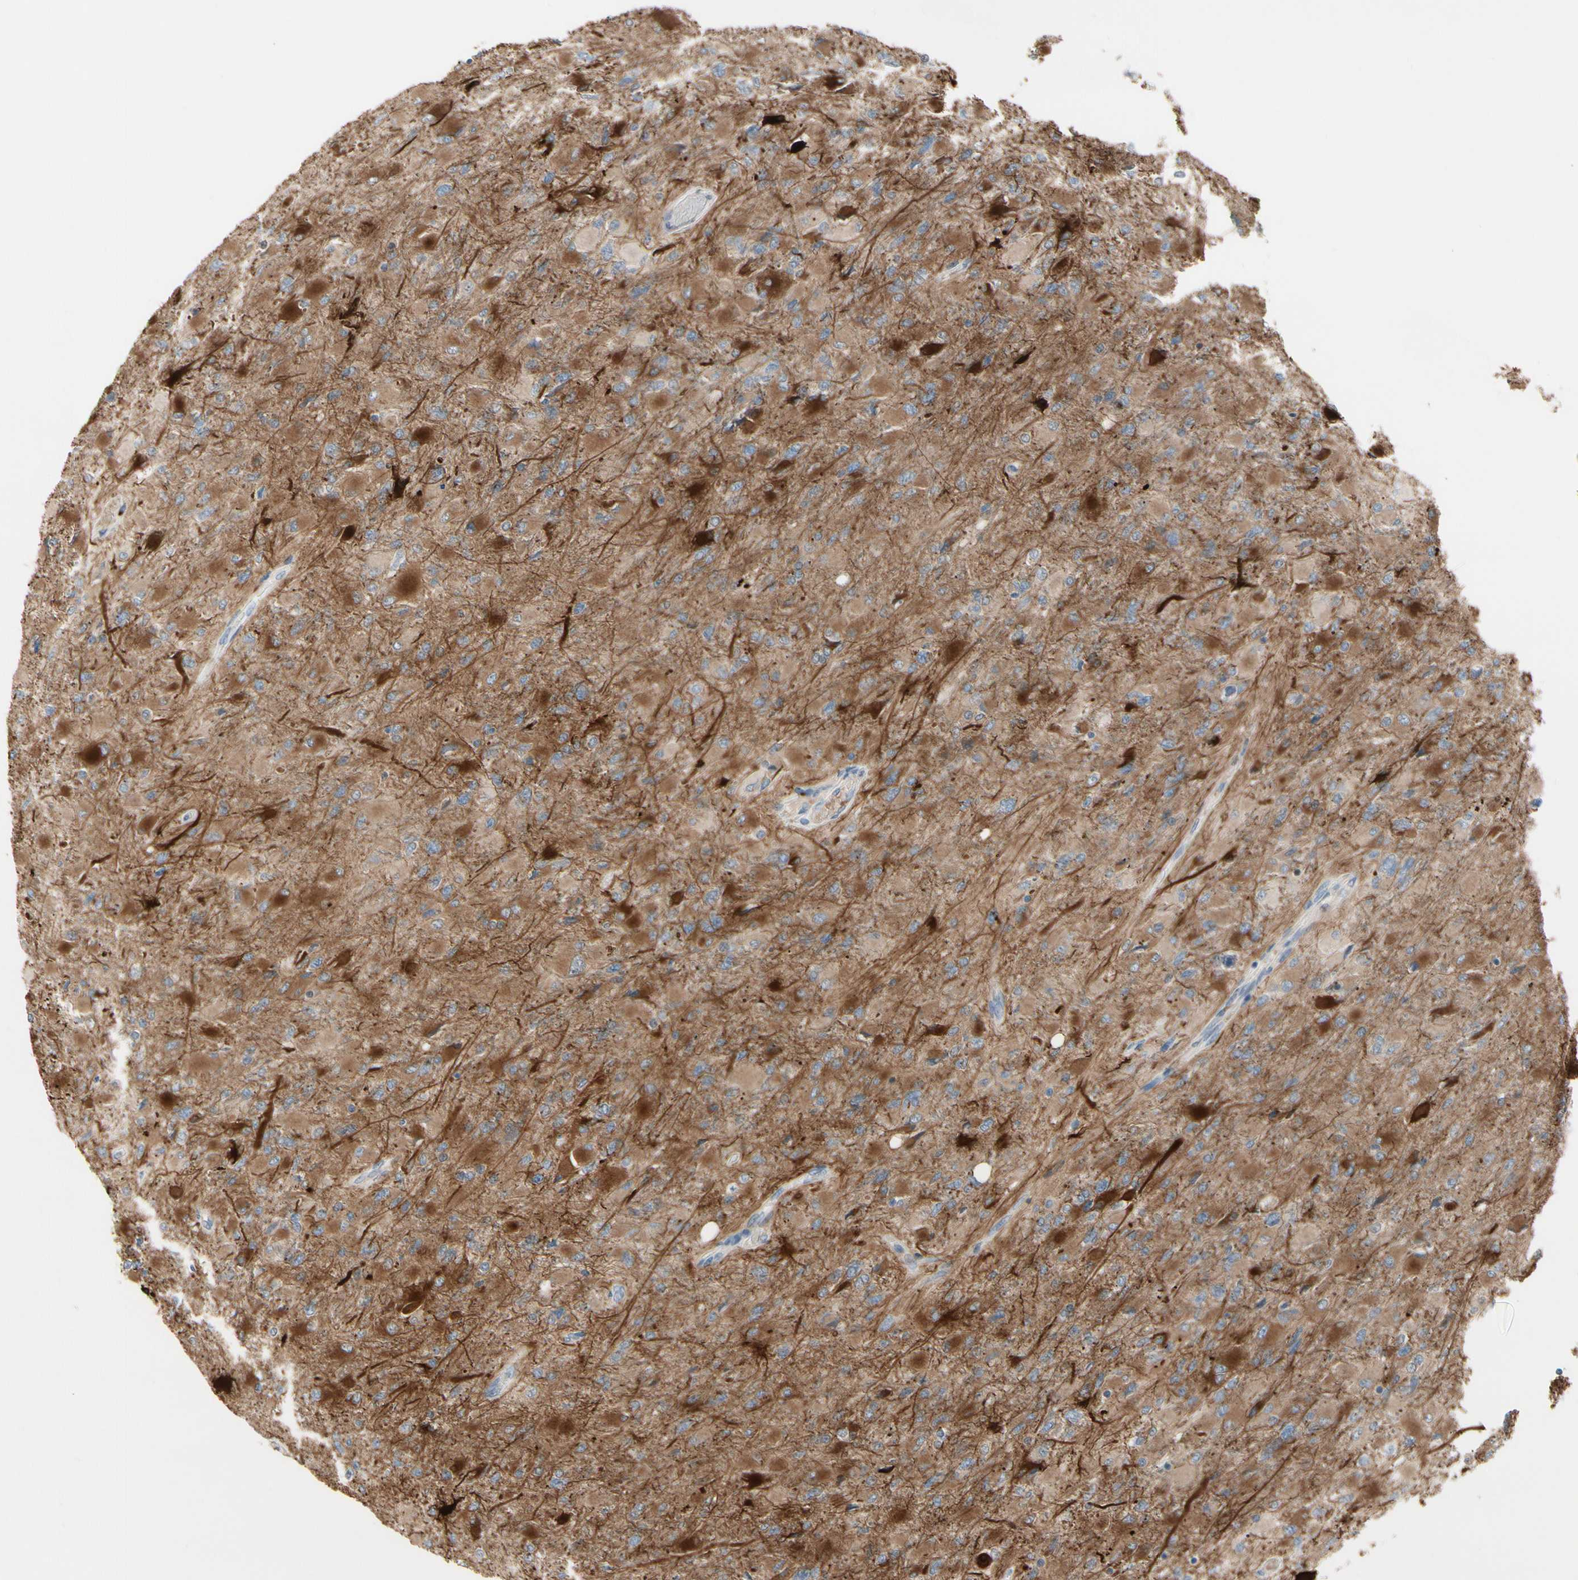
{"staining": {"intensity": "moderate", "quantity": ">75%", "location": "cytoplasmic/membranous"}, "tissue": "glioma", "cell_type": "Tumor cells", "image_type": "cancer", "snomed": [{"axis": "morphology", "description": "Glioma, malignant, High grade"}, {"axis": "topography", "description": "Cerebral cortex"}], "caption": "Immunohistochemical staining of human high-grade glioma (malignant) exhibits medium levels of moderate cytoplasmic/membranous positivity in approximately >75% of tumor cells. The staining is performed using DAB brown chromogen to label protein expression. The nuclei are counter-stained blue using hematoxylin.", "gene": "SNX29", "patient": {"sex": "female", "age": 36}}